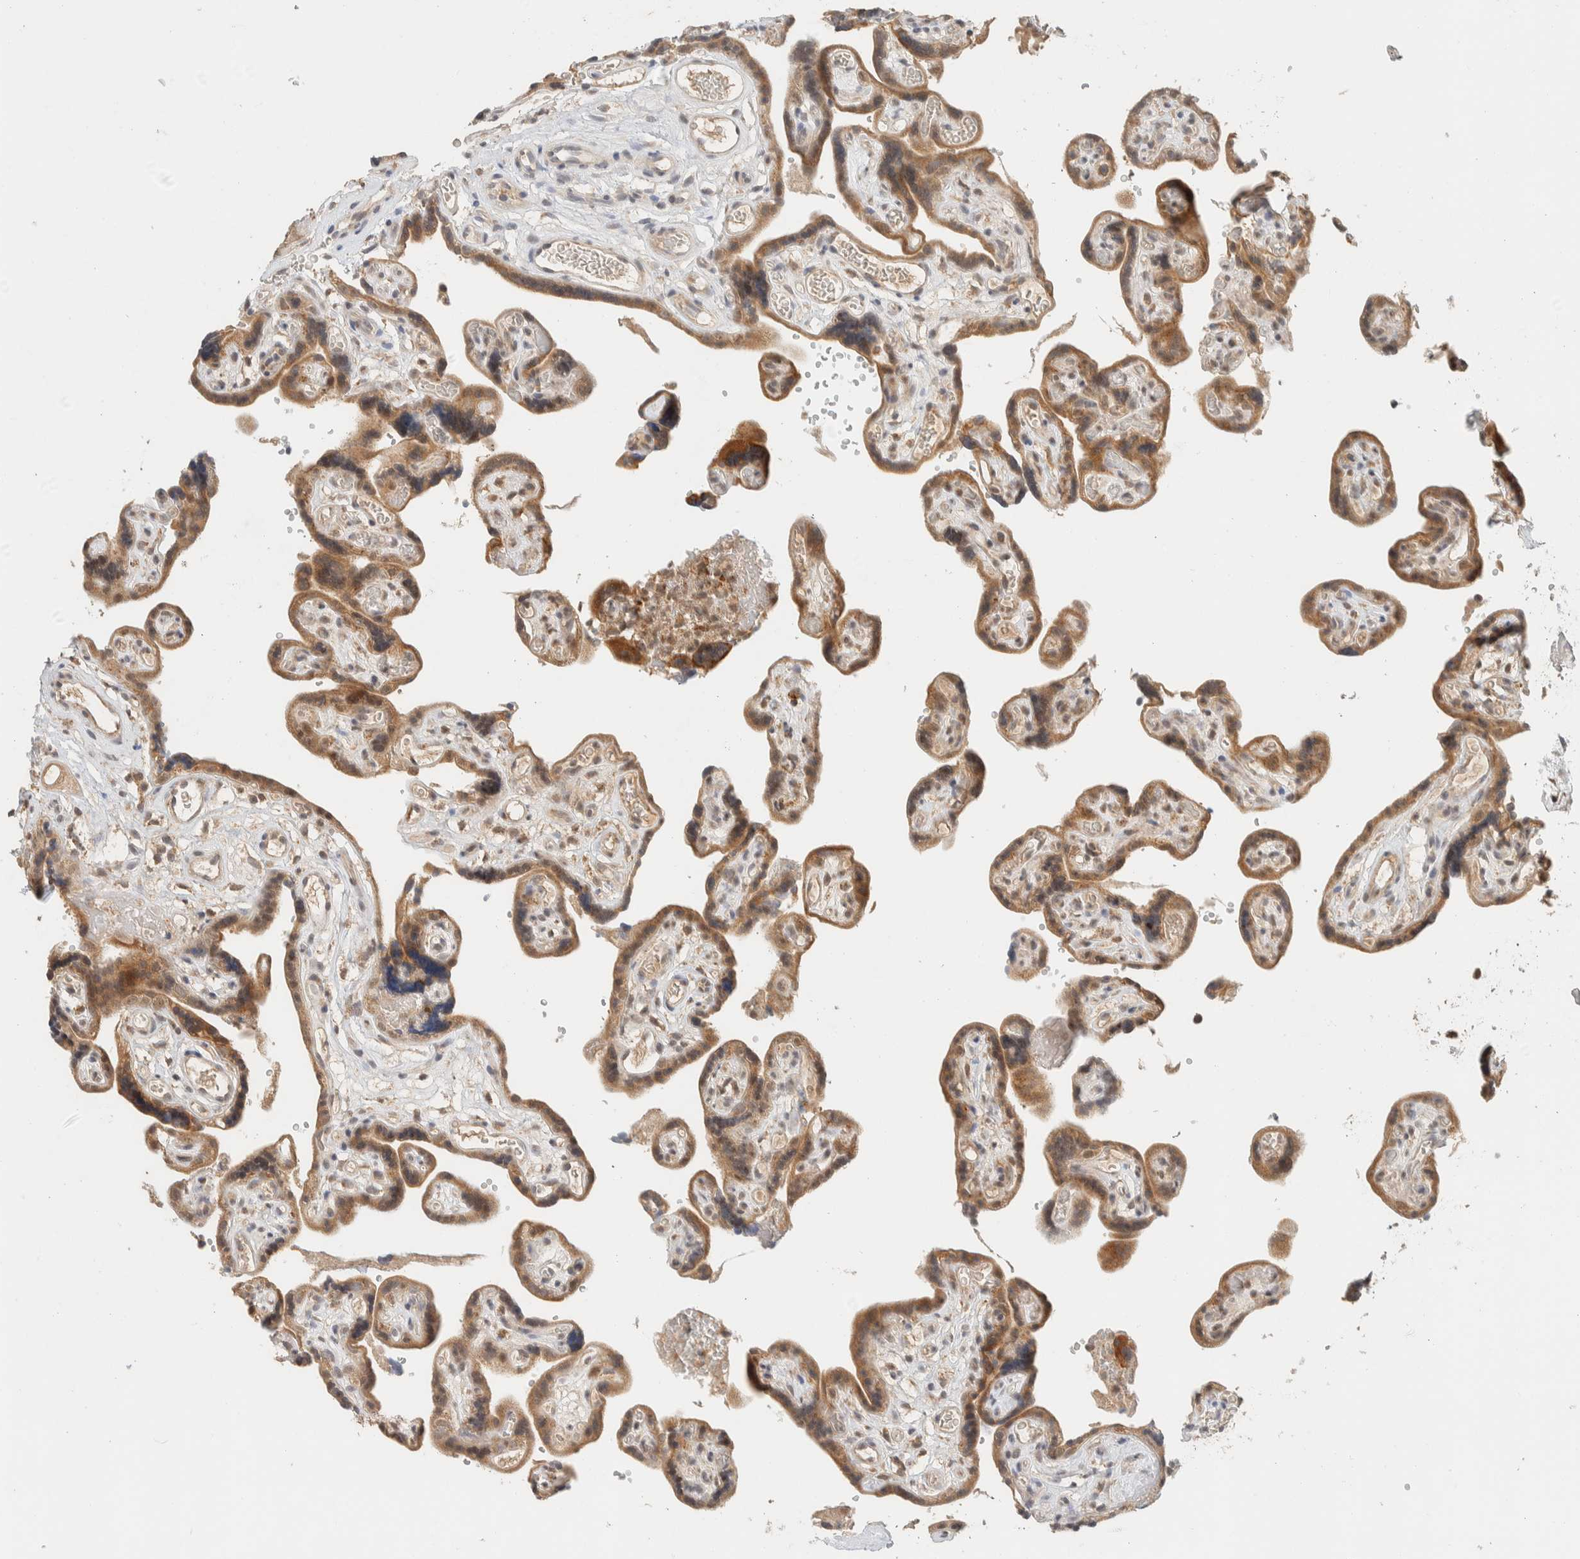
{"staining": {"intensity": "moderate", "quantity": ">75%", "location": "cytoplasmic/membranous,nuclear"}, "tissue": "placenta", "cell_type": "Decidual cells", "image_type": "normal", "snomed": [{"axis": "morphology", "description": "Normal tissue, NOS"}, {"axis": "topography", "description": "Placenta"}], "caption": "The image demonstrates immunohistochemical staining of benign placenta. There is moderate cytoplasmic/membranous,nuclear staining is identified in approximately >75% of decidual cells.", "gene": "MRPL41", "patient": {"sex": "female", "age": 30}}